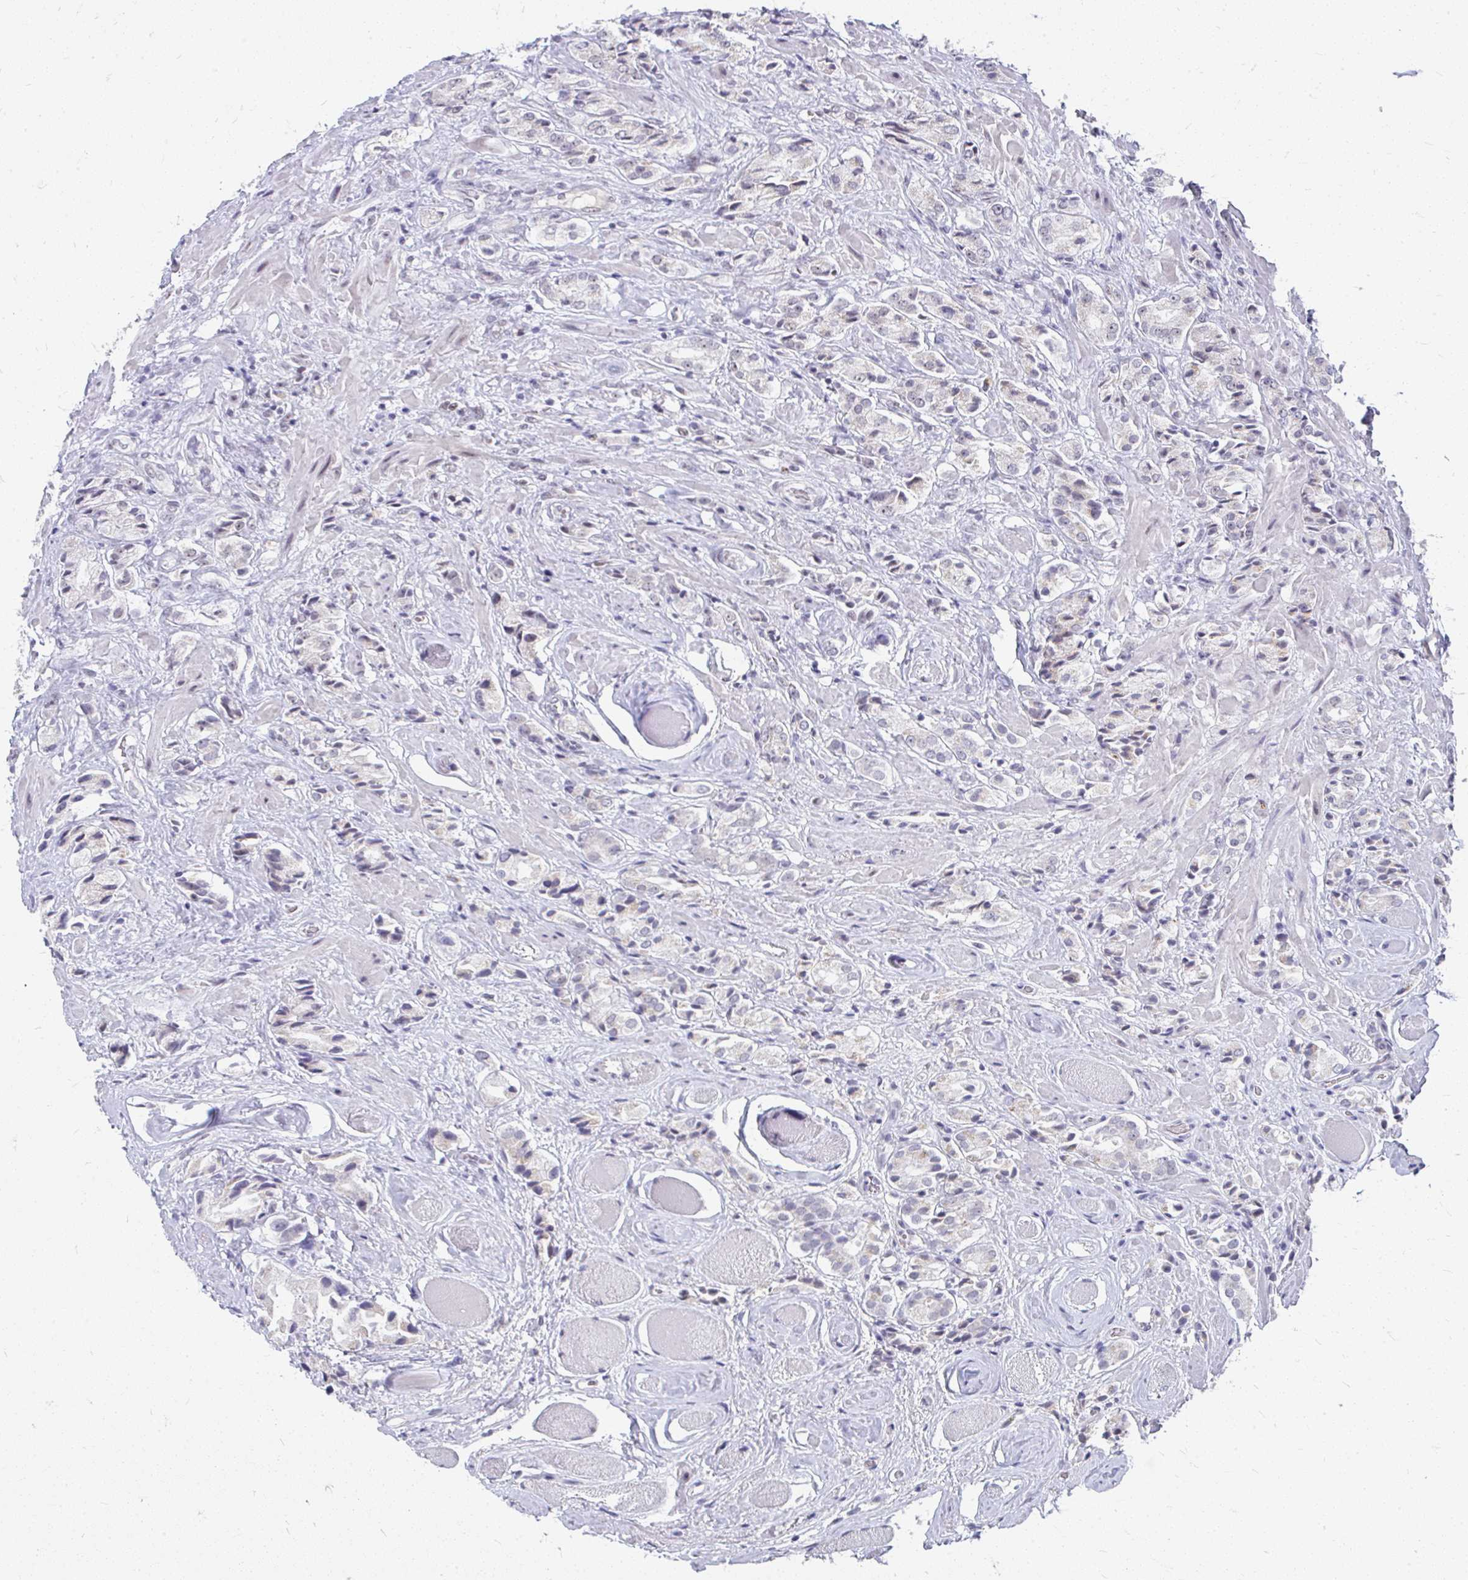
{"staining": {"intensity": "weak", "quantity": "<25%", "location": "nuclear"}, "tissue": "prostate cancer", "cell_type": "Tumor cells", "image_type": "cancer", "snomed": [{"axis": "morphology", "description": "Adenocarcinoma, High grade"}, {"axis": "topography", "description": "Prostate and seminal vesicle, NOS"}], "caption": "An image of prostate cancer stained for a protein shows no brown staining in tumor cells. Brightfield microscopy of IHC stained with DAB (3,3'-diaminobenzidine) (brown) and hematoxylin (blue), captured at high magnification.", "gene": "GTF2H1", "patient": {"sex": "male", "age": 64}}